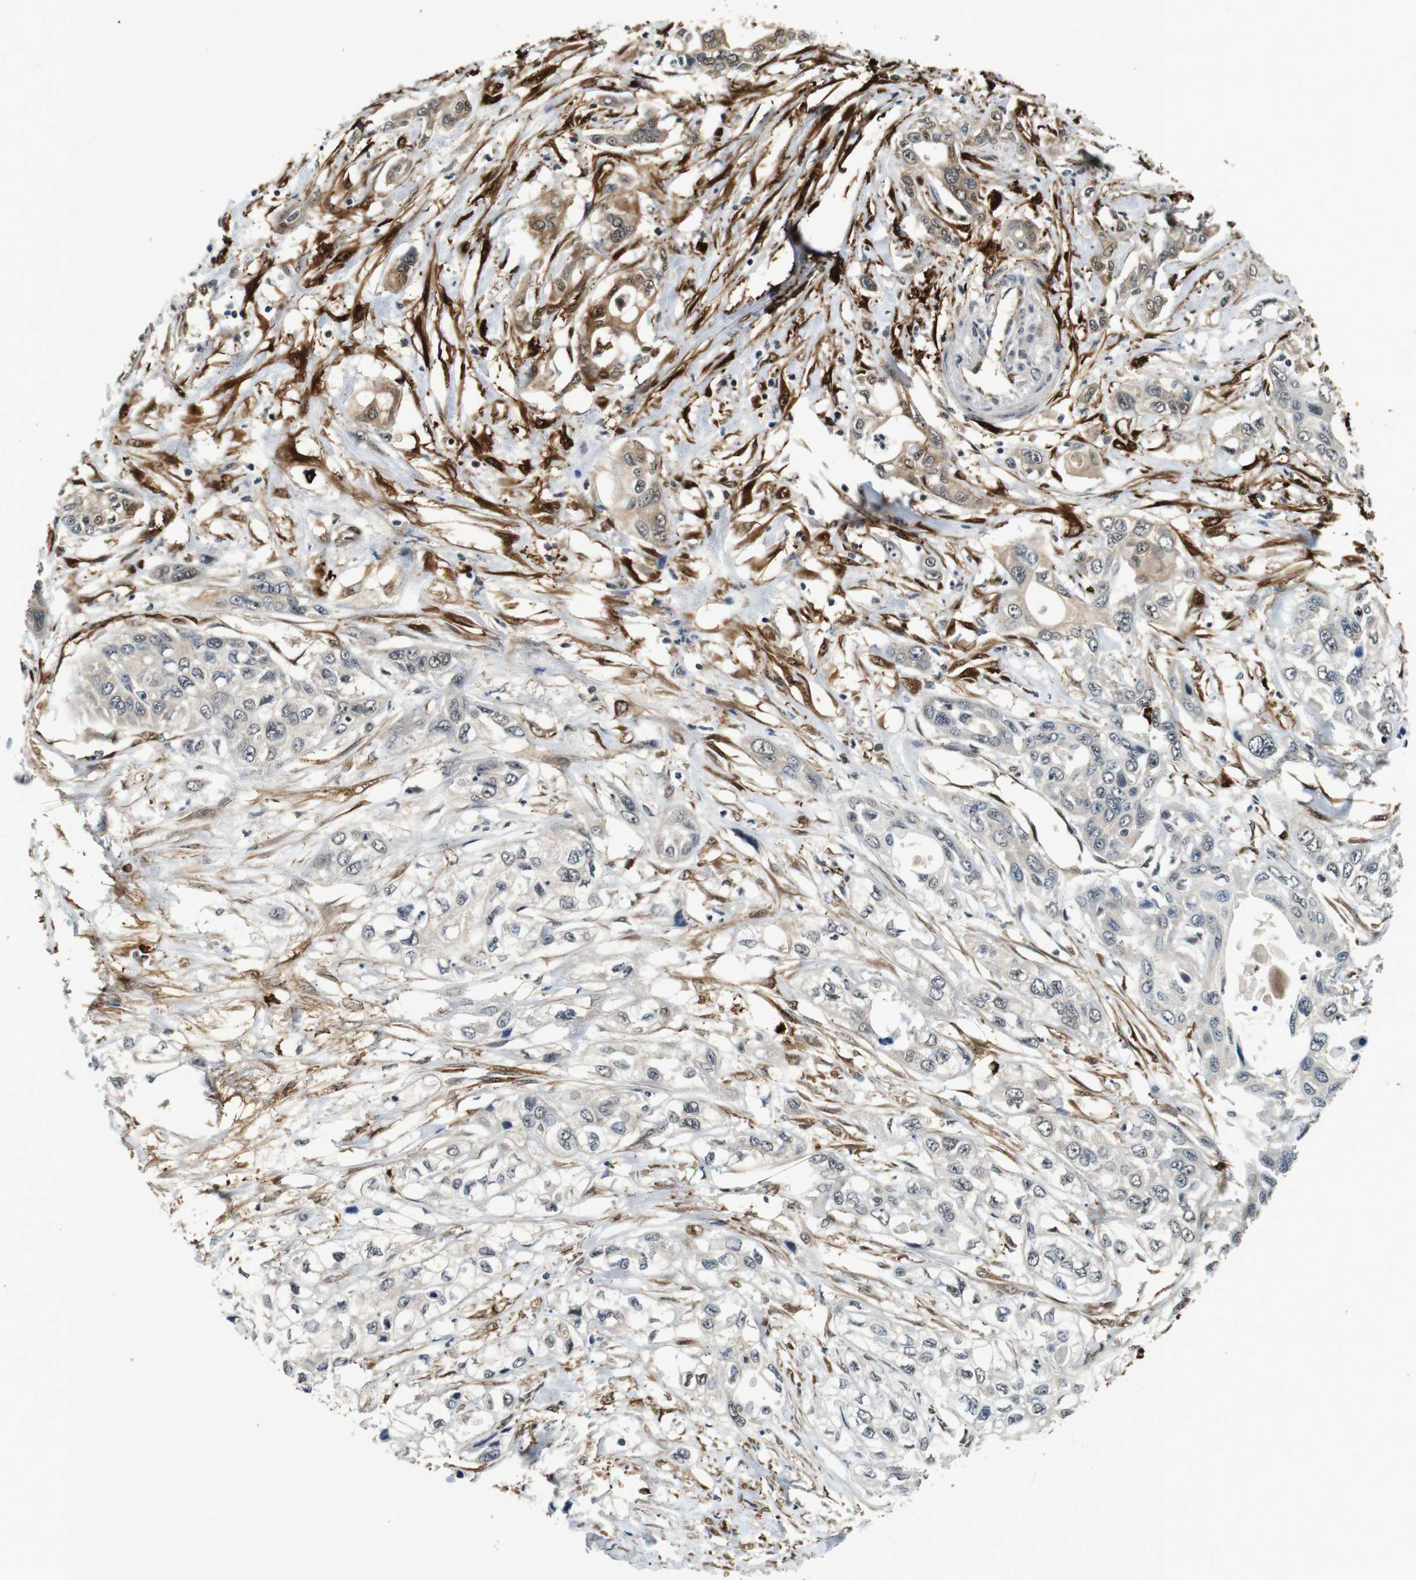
{"staining": {"intensity": "weak", "quantity": "<25%", "location": "cytoplasmic/membranous"}, "tissue": "pancreatic cancer", "cell_type": "Tumor cells", "image_type": "cancer", "snomed": [{"axis": "morphology", "description": "Adenocarcinoma, NOS"}, {"axis": "topography", "description": "Pancreas"}], "caption": "DAB (3,3'-diaminobenzidine) immunohistochemical staining of human pancreatic cancer (adenocarcinoma) displays no significant expression in tumor cells.", "gene": "LXN", "patient": {"sex": "female", "age": 70}}